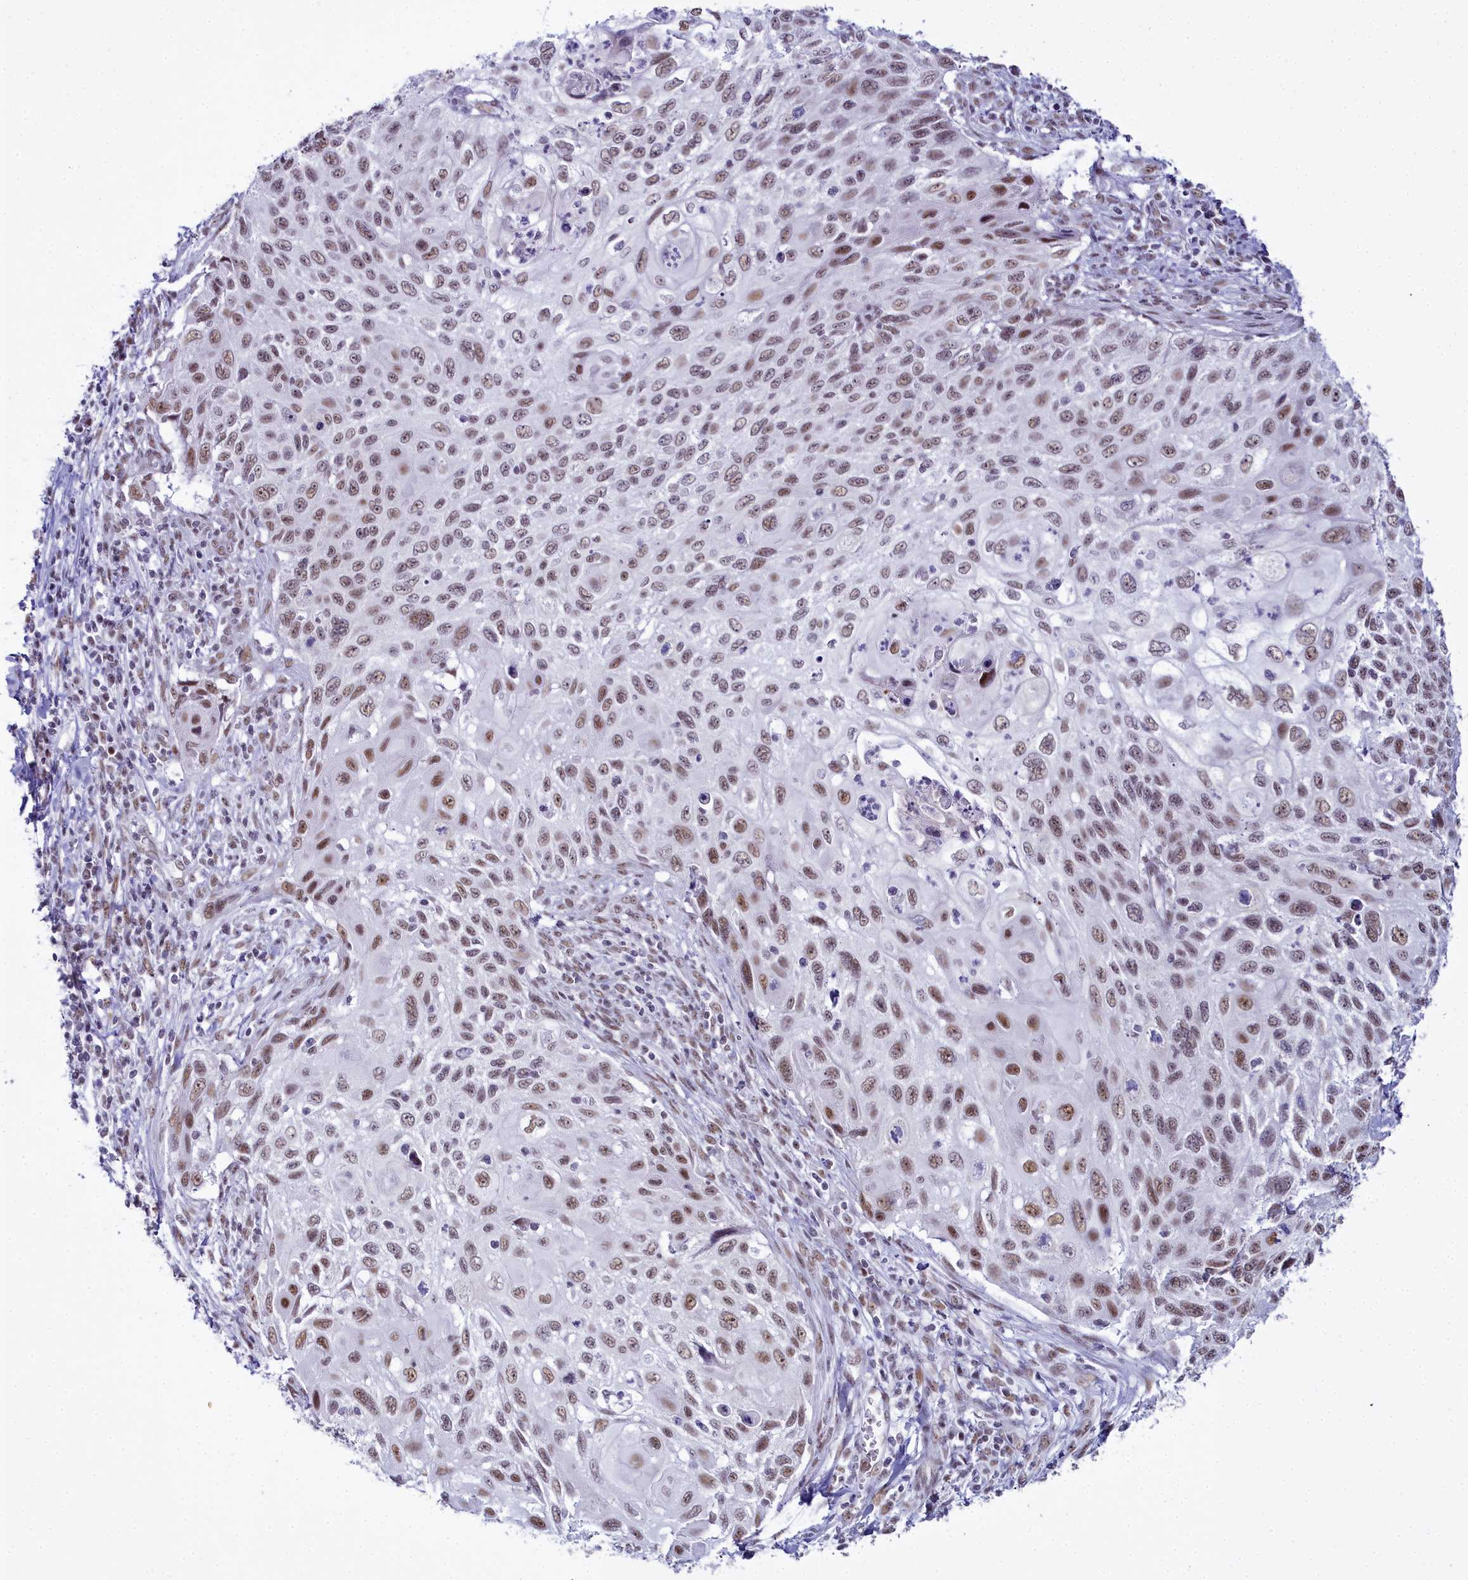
{"staining": {"intensity": "moderate", "quantity": ">75%", "location": "nuclear"}, "tissue": "cervical cancer", "cell_type": "Tumor cells", "image_type": "cancer", "snomed": [{"axis": "morphology", "description": "Squamous cell carcinoma, NOS"}, {"axis": "topography", "description": "Cervix"}], "caption": "Squamous cell carcinoma (cervical) stained for a protein (brown) displays moderate nuclear positive expression in approximately >75% of tumor cells.", "gene": "RBM12", "patient": {"sex": "female", "age": 70}}